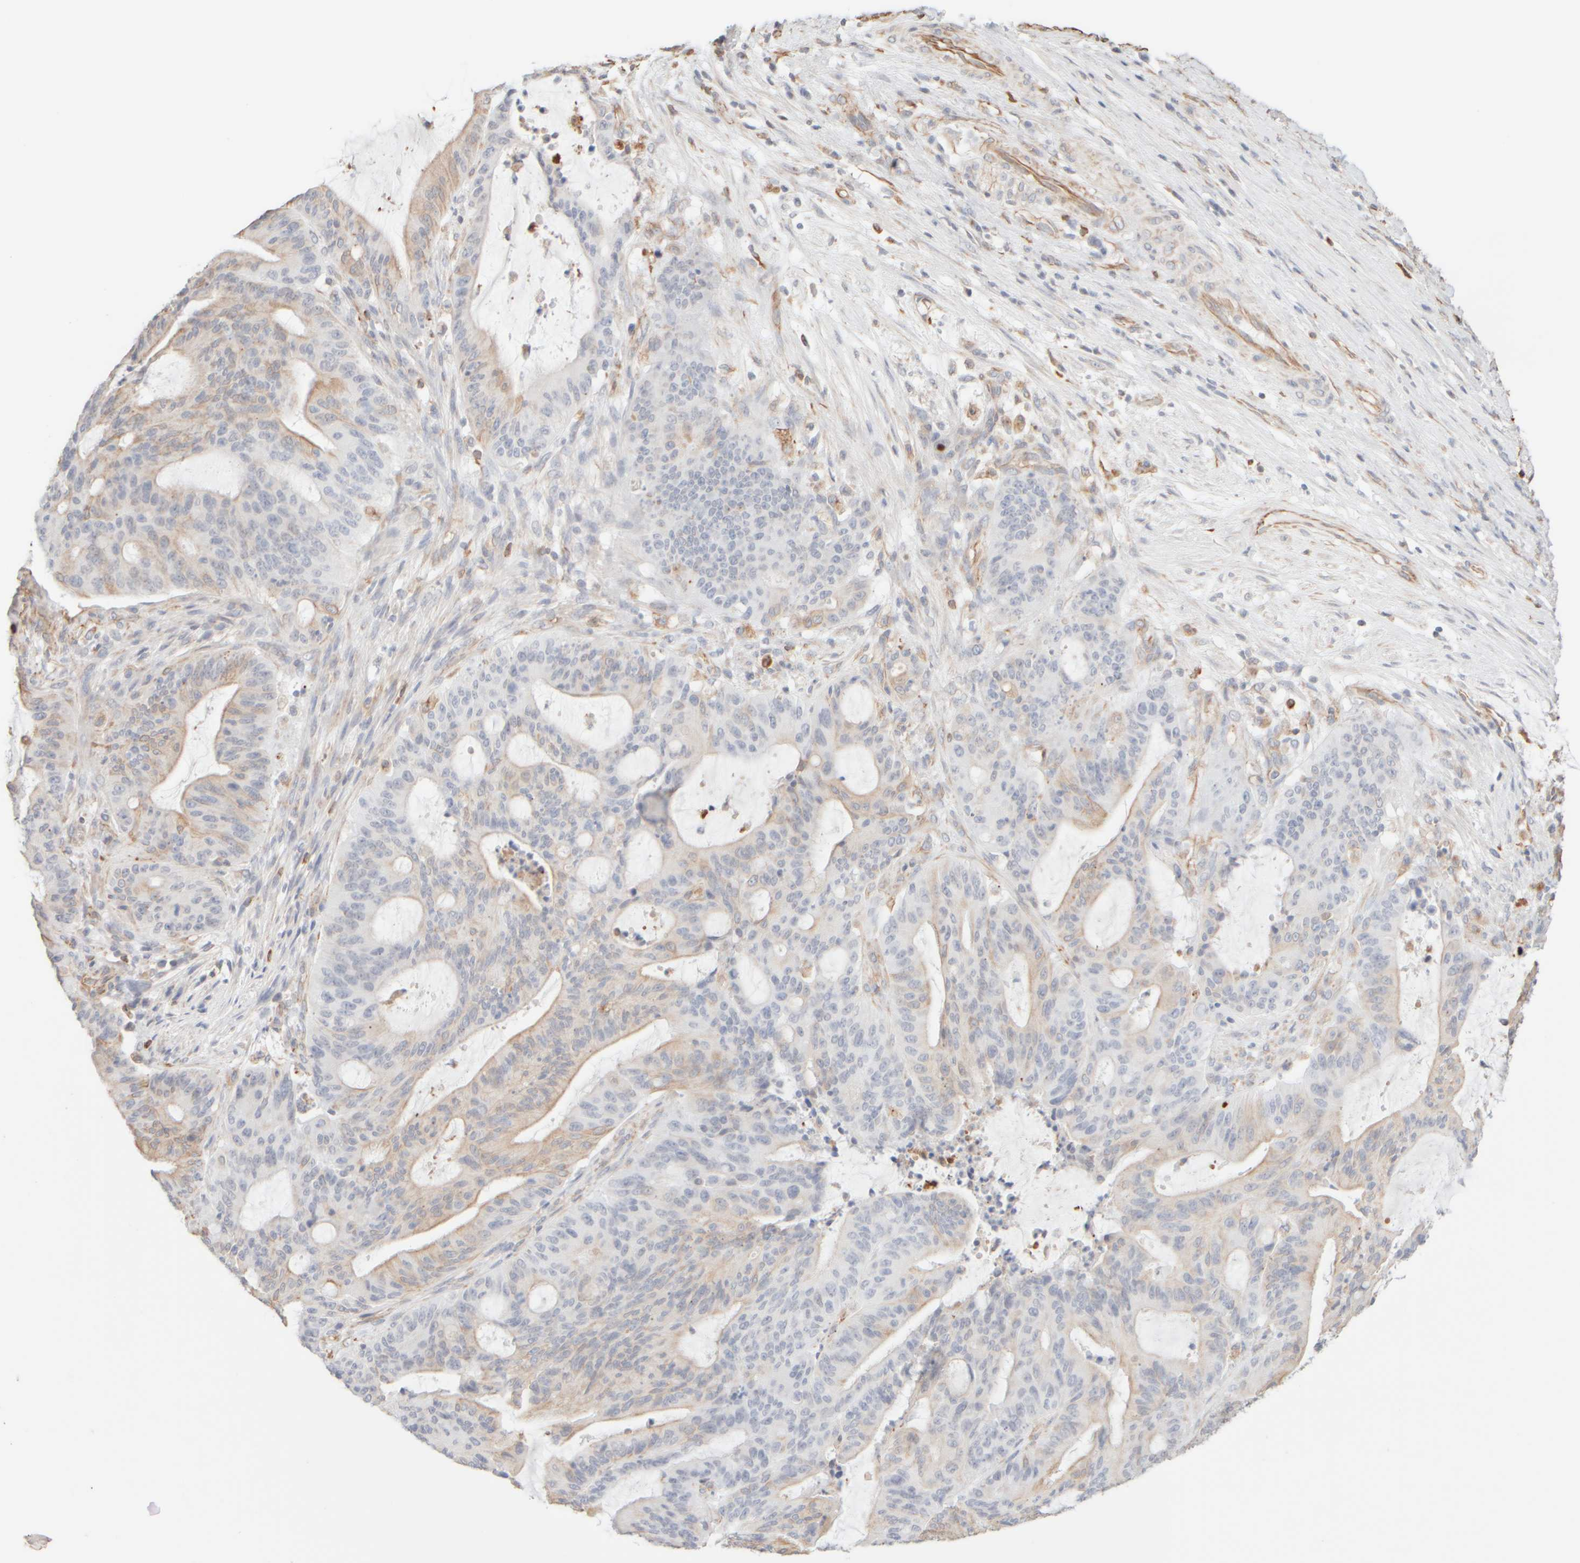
{"staining": {"intensity": "weak", "quantity": "25%-75%", "location": "cytoplasmic/membranous"}, "tissue": "liver cancer", "cell_type": "Tumor cells", "image_type": "cancer", "snomed": [{"axis": "morphology", "description": "Normal tissue, NOS"}, {"axis": "morphology", "description": "Cholangiocarcinoma"}, {"axis": "topography", "description": "Liver"}, {"axis": "topography", "description": "Peripheral nerve tissue"}], "caption": "A low amount of weak cytoplasmic/membranous positivity is appreciated in approximately 25%-75% of tumor cells in cholangiocarcinoma (liver) tissue.", "gene": "KRT15", "patient": {"sex": "female", "age": 73}}